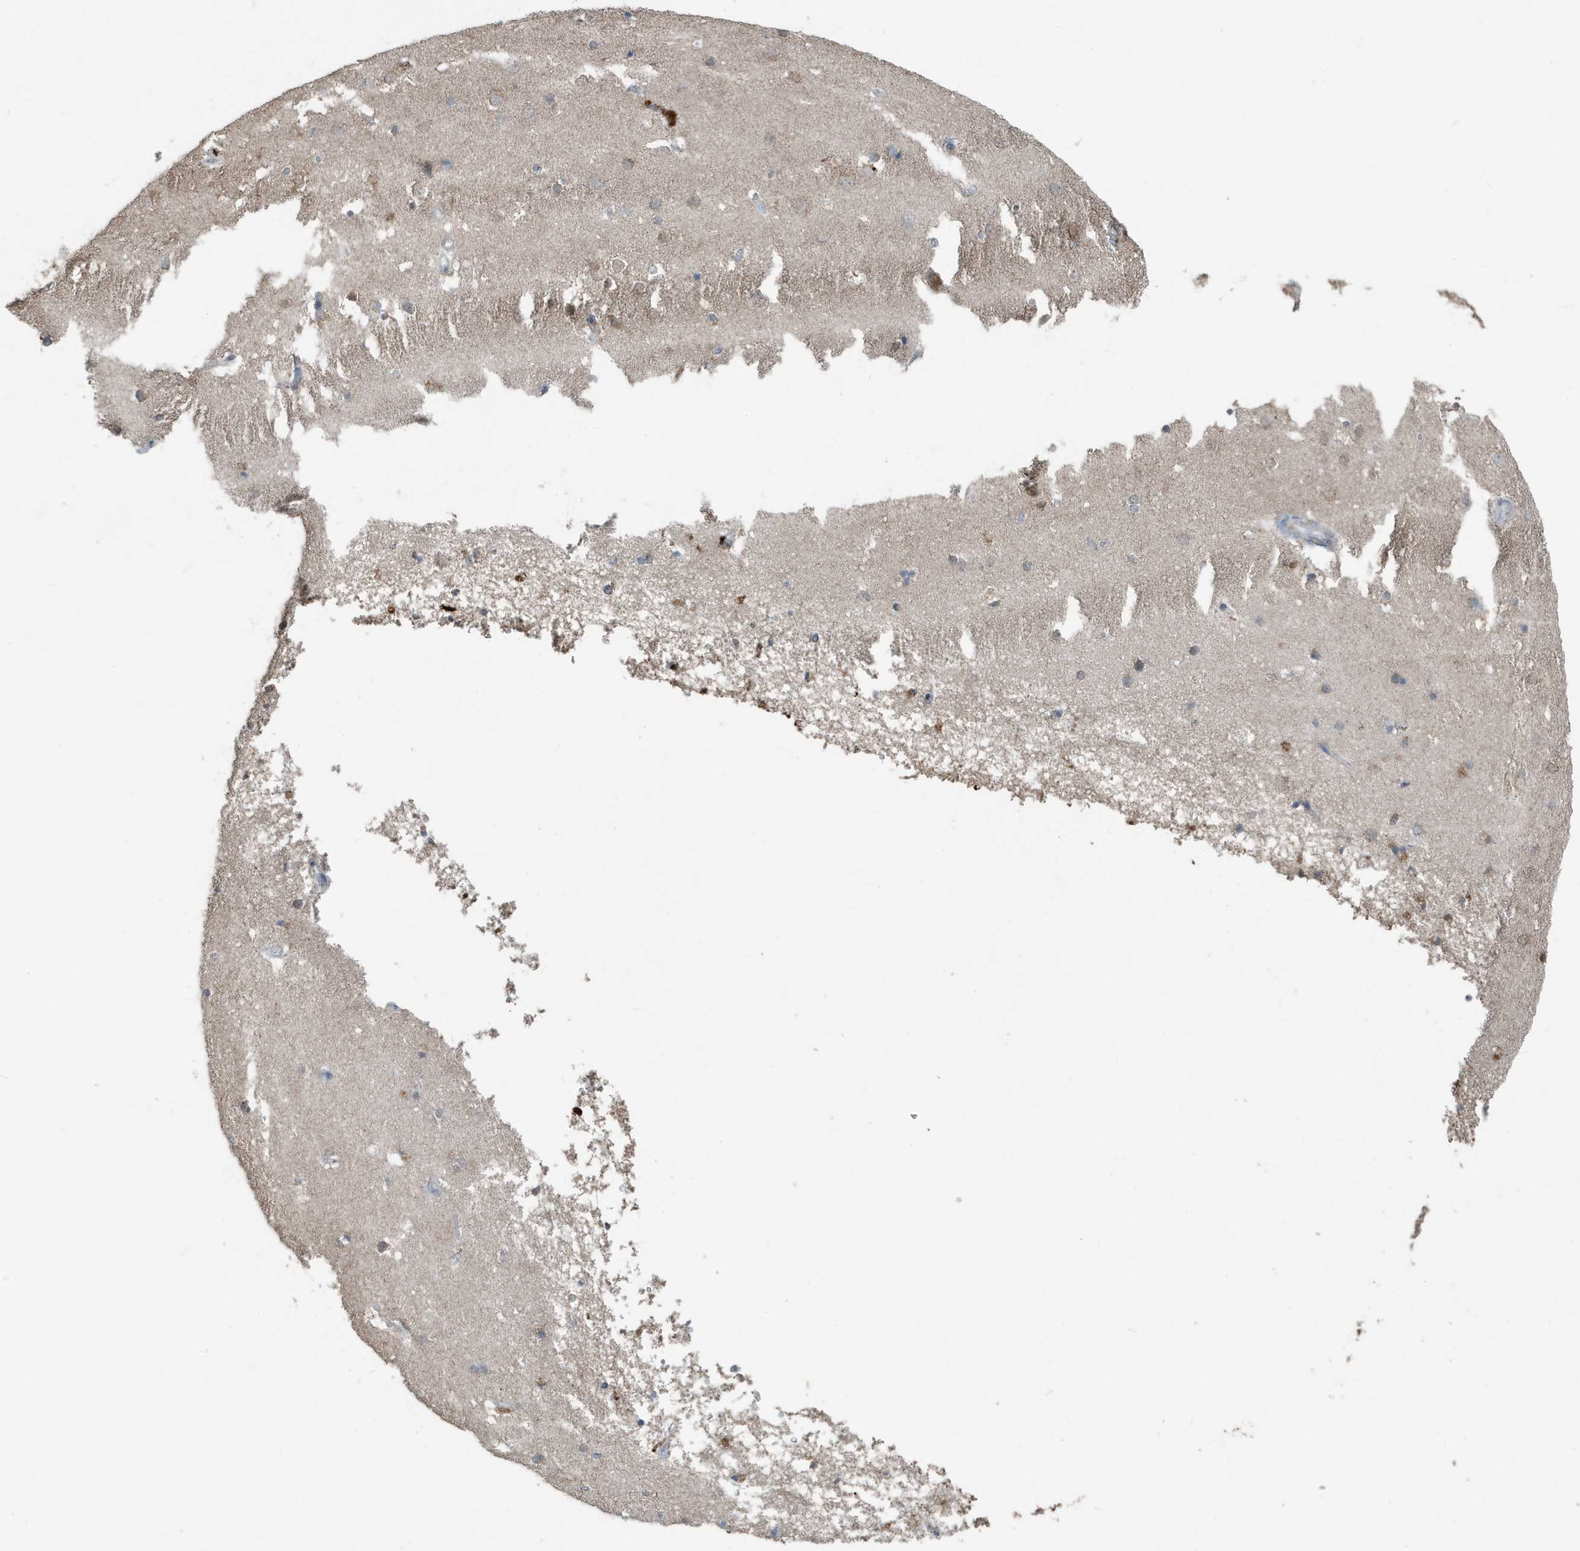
{"staining": {"intensity": "negative", "quantity": "none", "location": "none"}, "tissue": "cerebral cortex", "cell_type": "Endothelial cells", "image_type": "normal", "snomed": [{"axis": "morphology", "description": "Normal tissue, NOS"}, {"axis": "topography", "description": "Cerebral cortex"}], "caption": "This is a histopathology image of immunohistochemistry staining of unremarkable cerebral cortex, which shows no staining in endothelial cells. (DAB (3,3'-diaminobenzidine) immunohistochemistry (IHC) with hematoxylin counter stain).", "gene": "MT", "patient": {"sex": "male", "age": 54}}